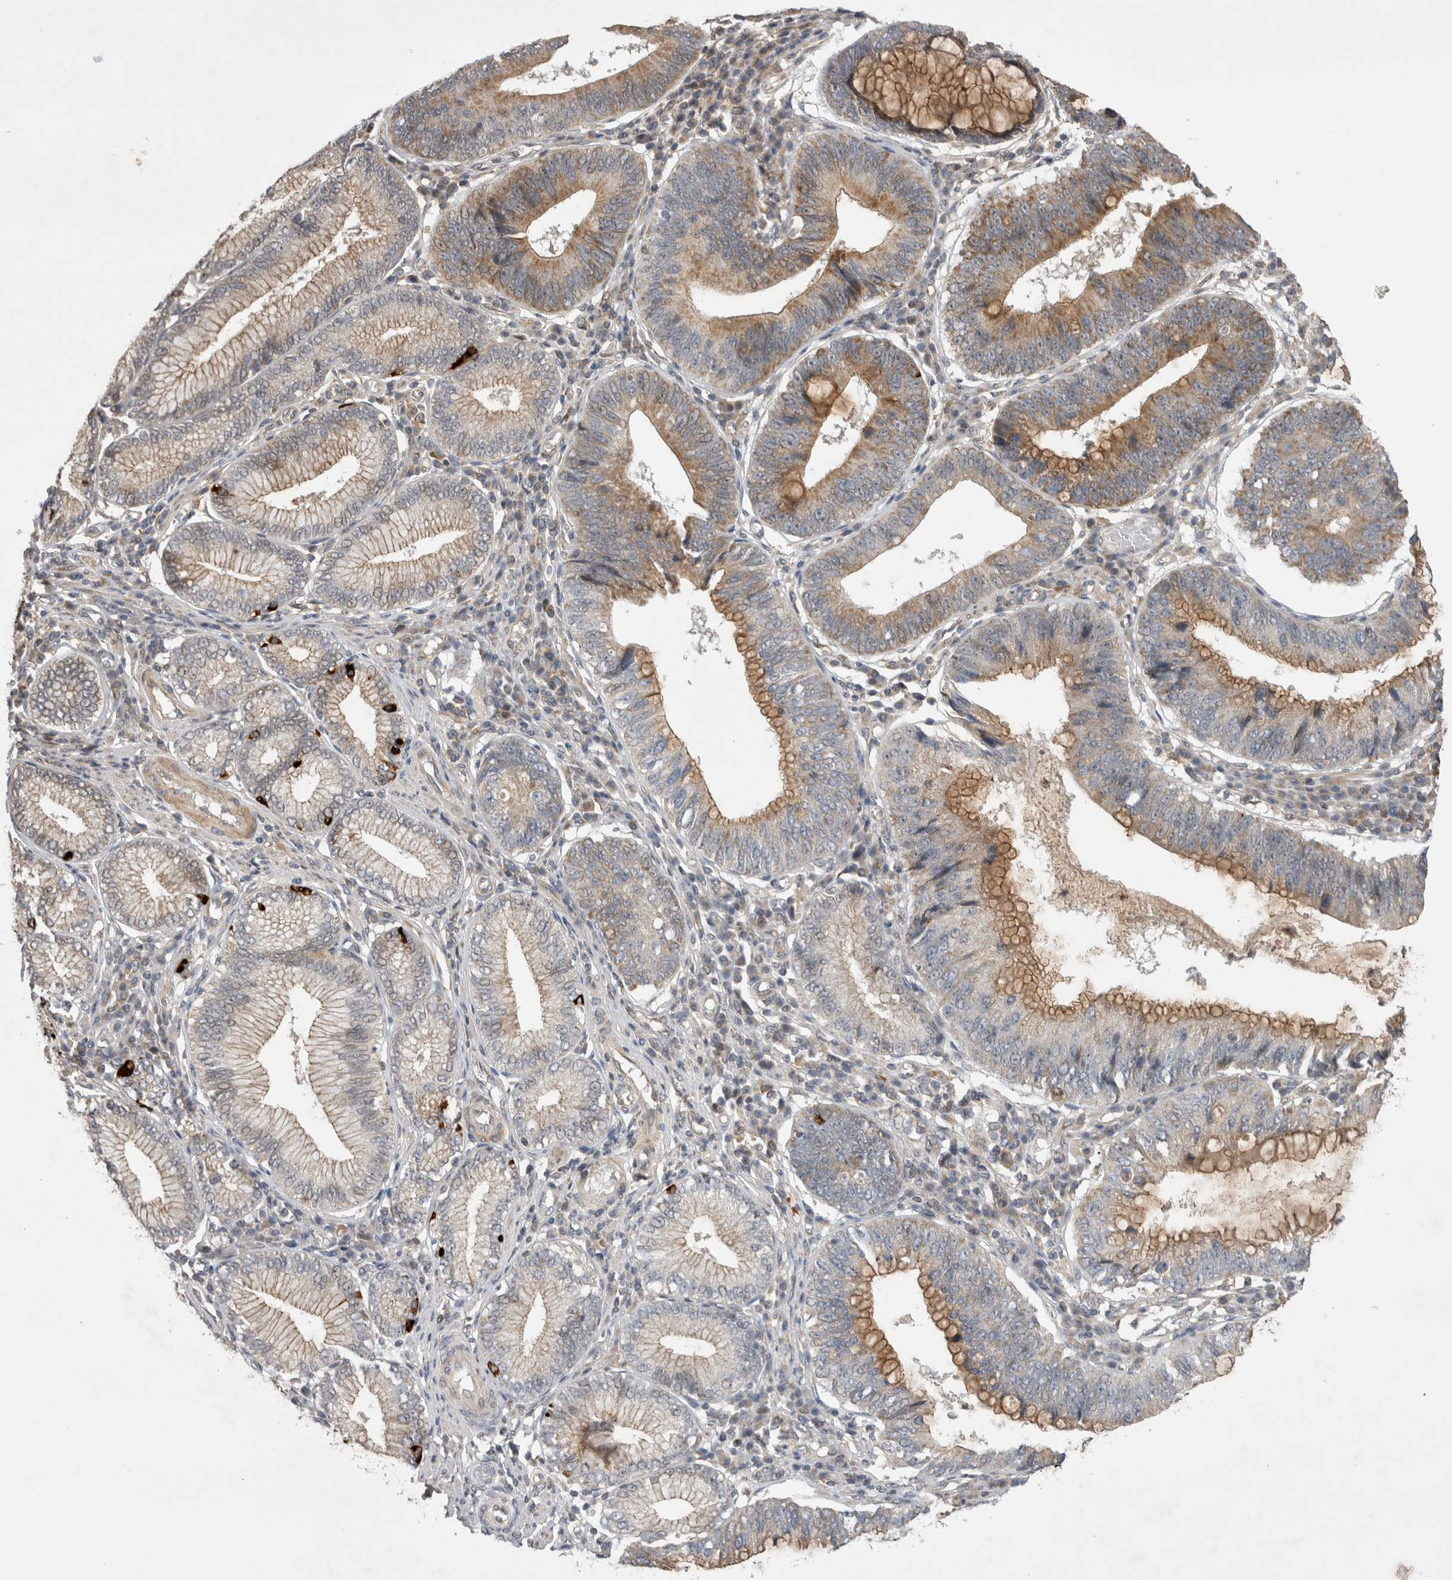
{"staining": {"intensity": "moderate", "quantity": "25%-75%", "location": "cytoplasmic/membranous"}, "tissue": "stomach cancer", "cell_type": "Tumor cells", "image_type": "cancer", "snomed": [{"axis": "morphology", "description": "Adenocarcinoma, NOS"}, {"axis": "topography", "description": "Stomach"}], "caption": "High-power microscopy captured an IHC image of stomach cancer, revealing moderate cytoplasmic/membranous expression in about 25%-75% of tumor cells.", "gene": "KCNIP1", "patient": {"sex": "male", "age": 59}}